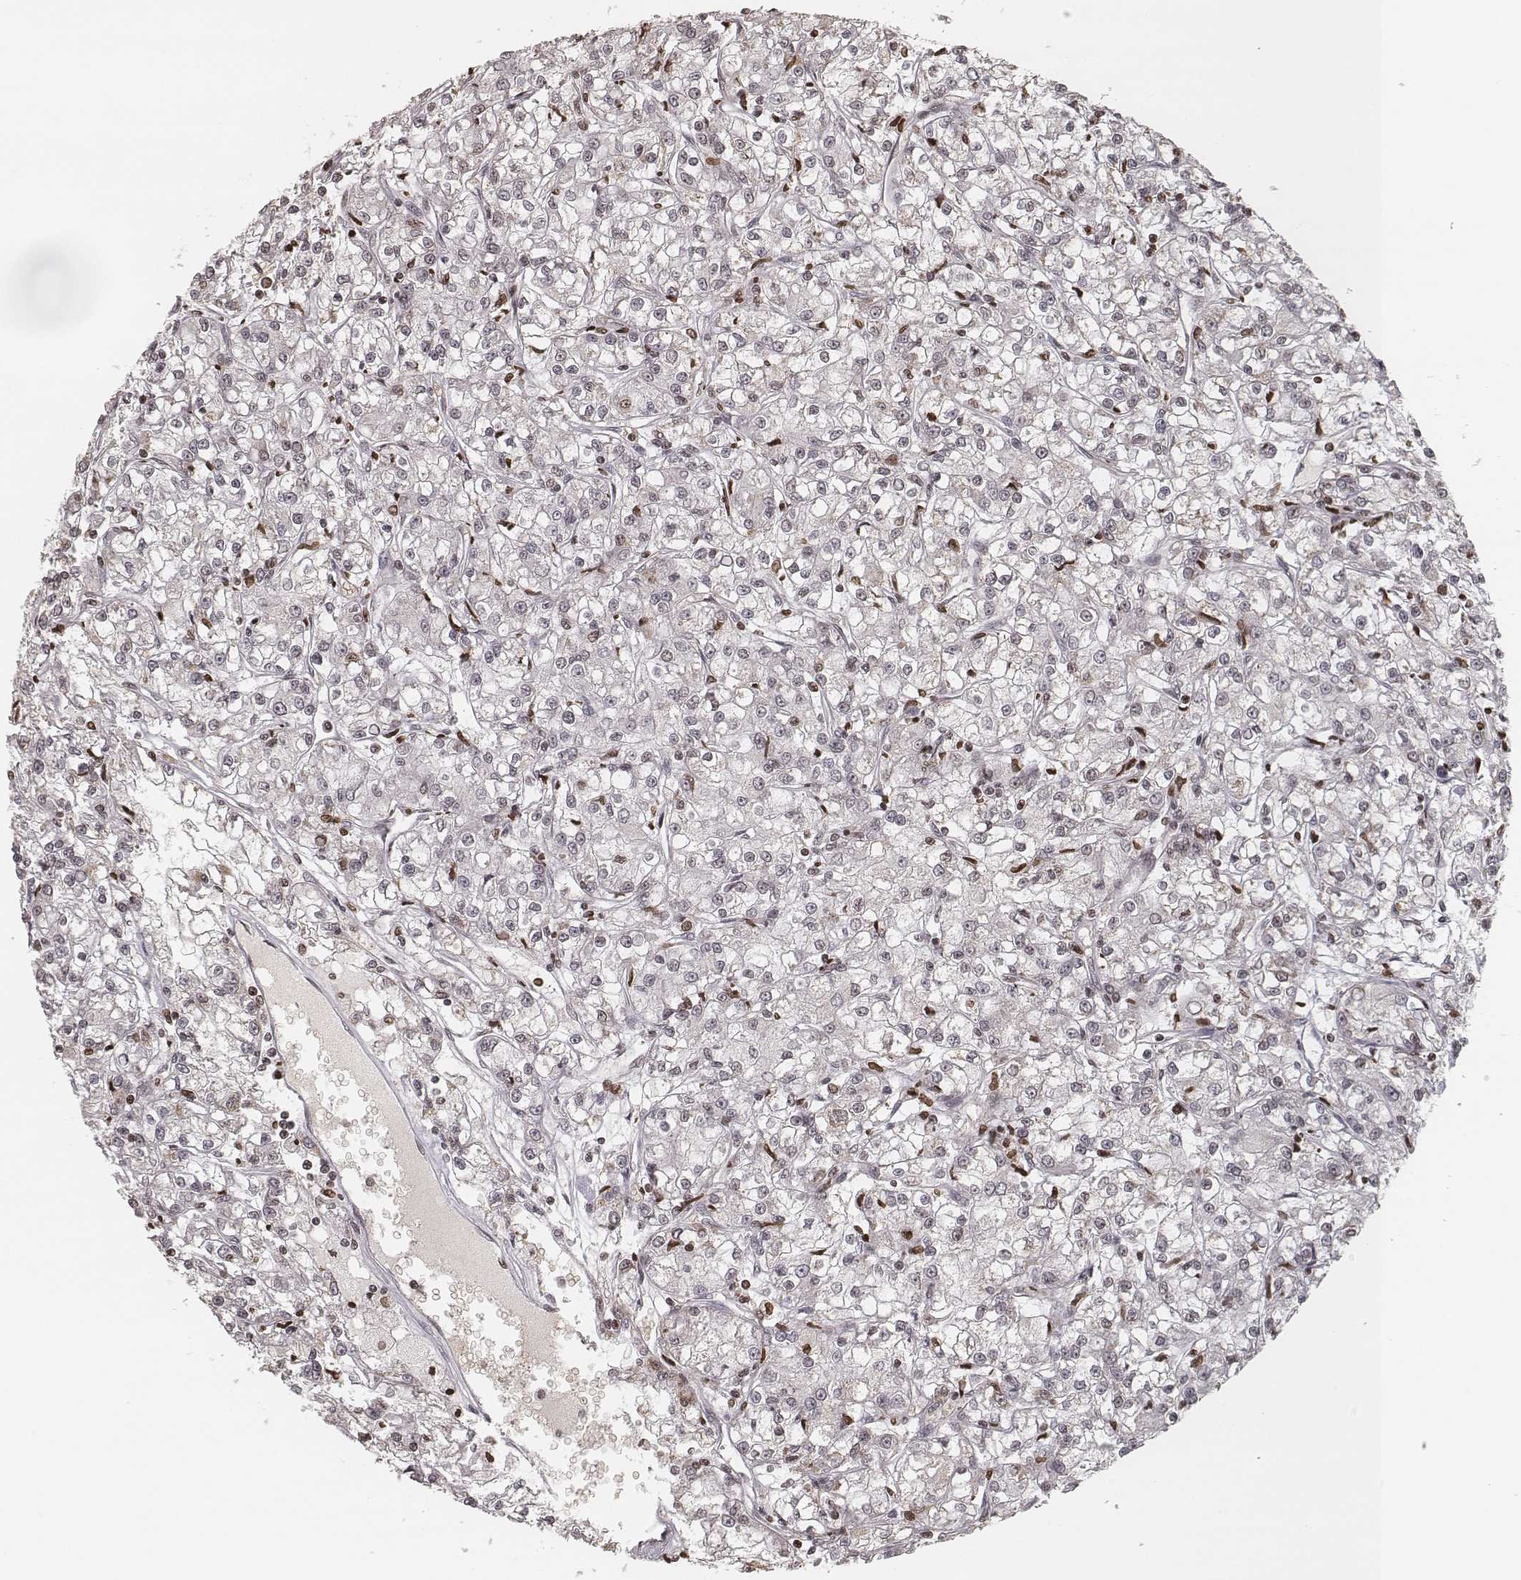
{"staining": {"intensity": "negative", "quantity": "none", "location": "none"}, "tissue": "renal cancer", "cell_type": "Tumor cells", "image_type": "cancer", "snomed": [{"axis": "morphology", "description": "Adenocarcinoma, NOS"}, {"axis": "topography", "description": "Kidney"}], "caption": "Tumor cells show no significant protein positivity in renal cancer.", "gene": "HMGA2", "patient": {"sex": "female", "age": 59}}